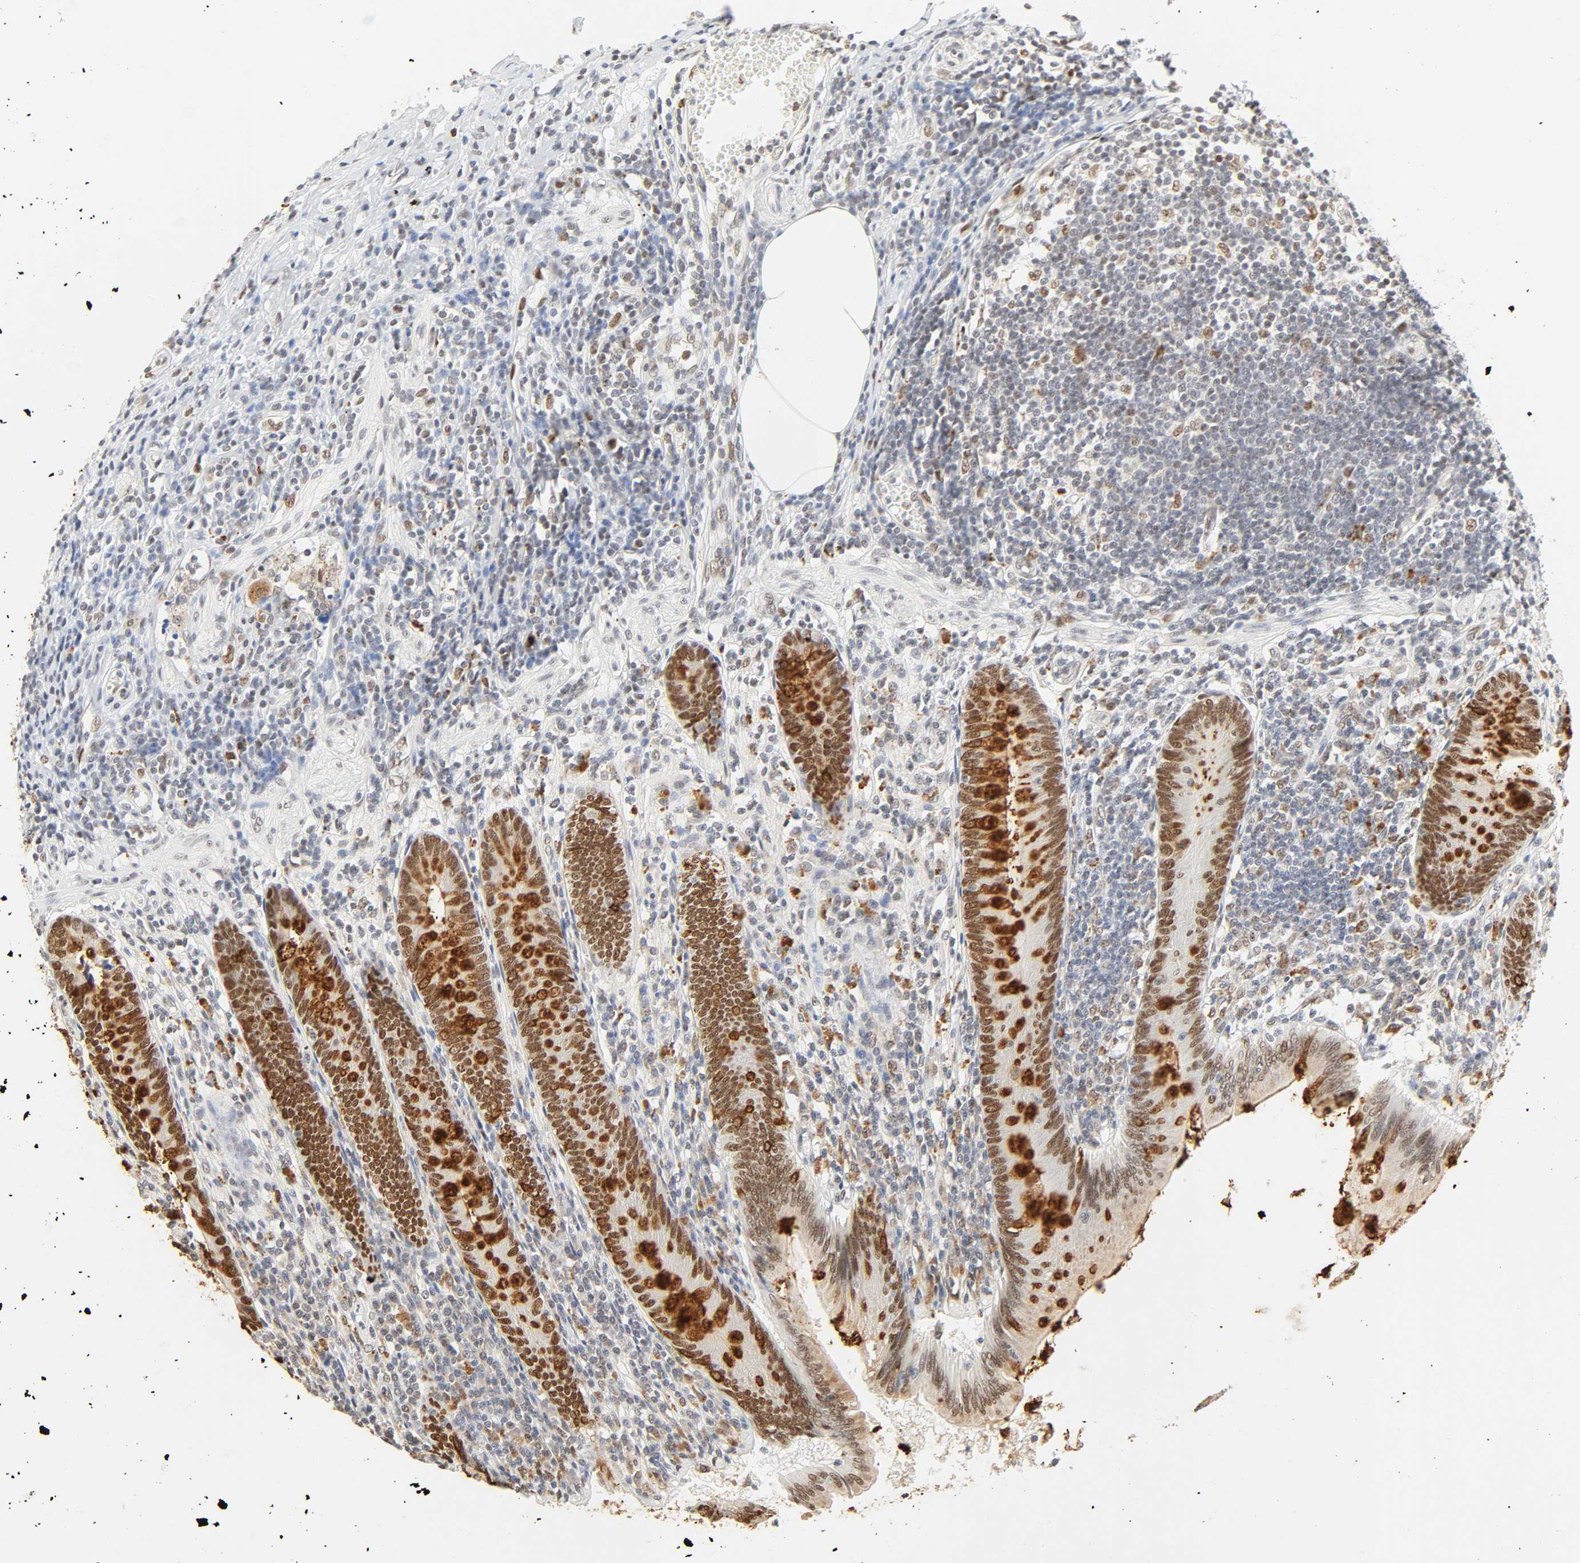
{"staining": {"intensity": "strong", "quantity": ">75%", "location": "nuclear"}, "tissue": "appendix", "cell_type": "Glandular cells", "image_type": "normal", "snomed": [{"axis": "morphology", "description": "Normal tissue, NOS"}, {"axis": "morphology", "description": "Inflammation, NOS"}, {"axis": "topography", "description": "Appendix"}], "caption": "Immunohistochemical staining of normal appendix displays >75% levels of strong nuclear protein positivity in approximately >75% of glandular cells. The staining is performed using DAB (3,3'-diaminobenzidine) brown chromogen to label protein expression. The nuclei are counter-stained blue using hematoxylin.", "gene": "DAZAP1", "patient": {"sex": "male", "age": 46}}